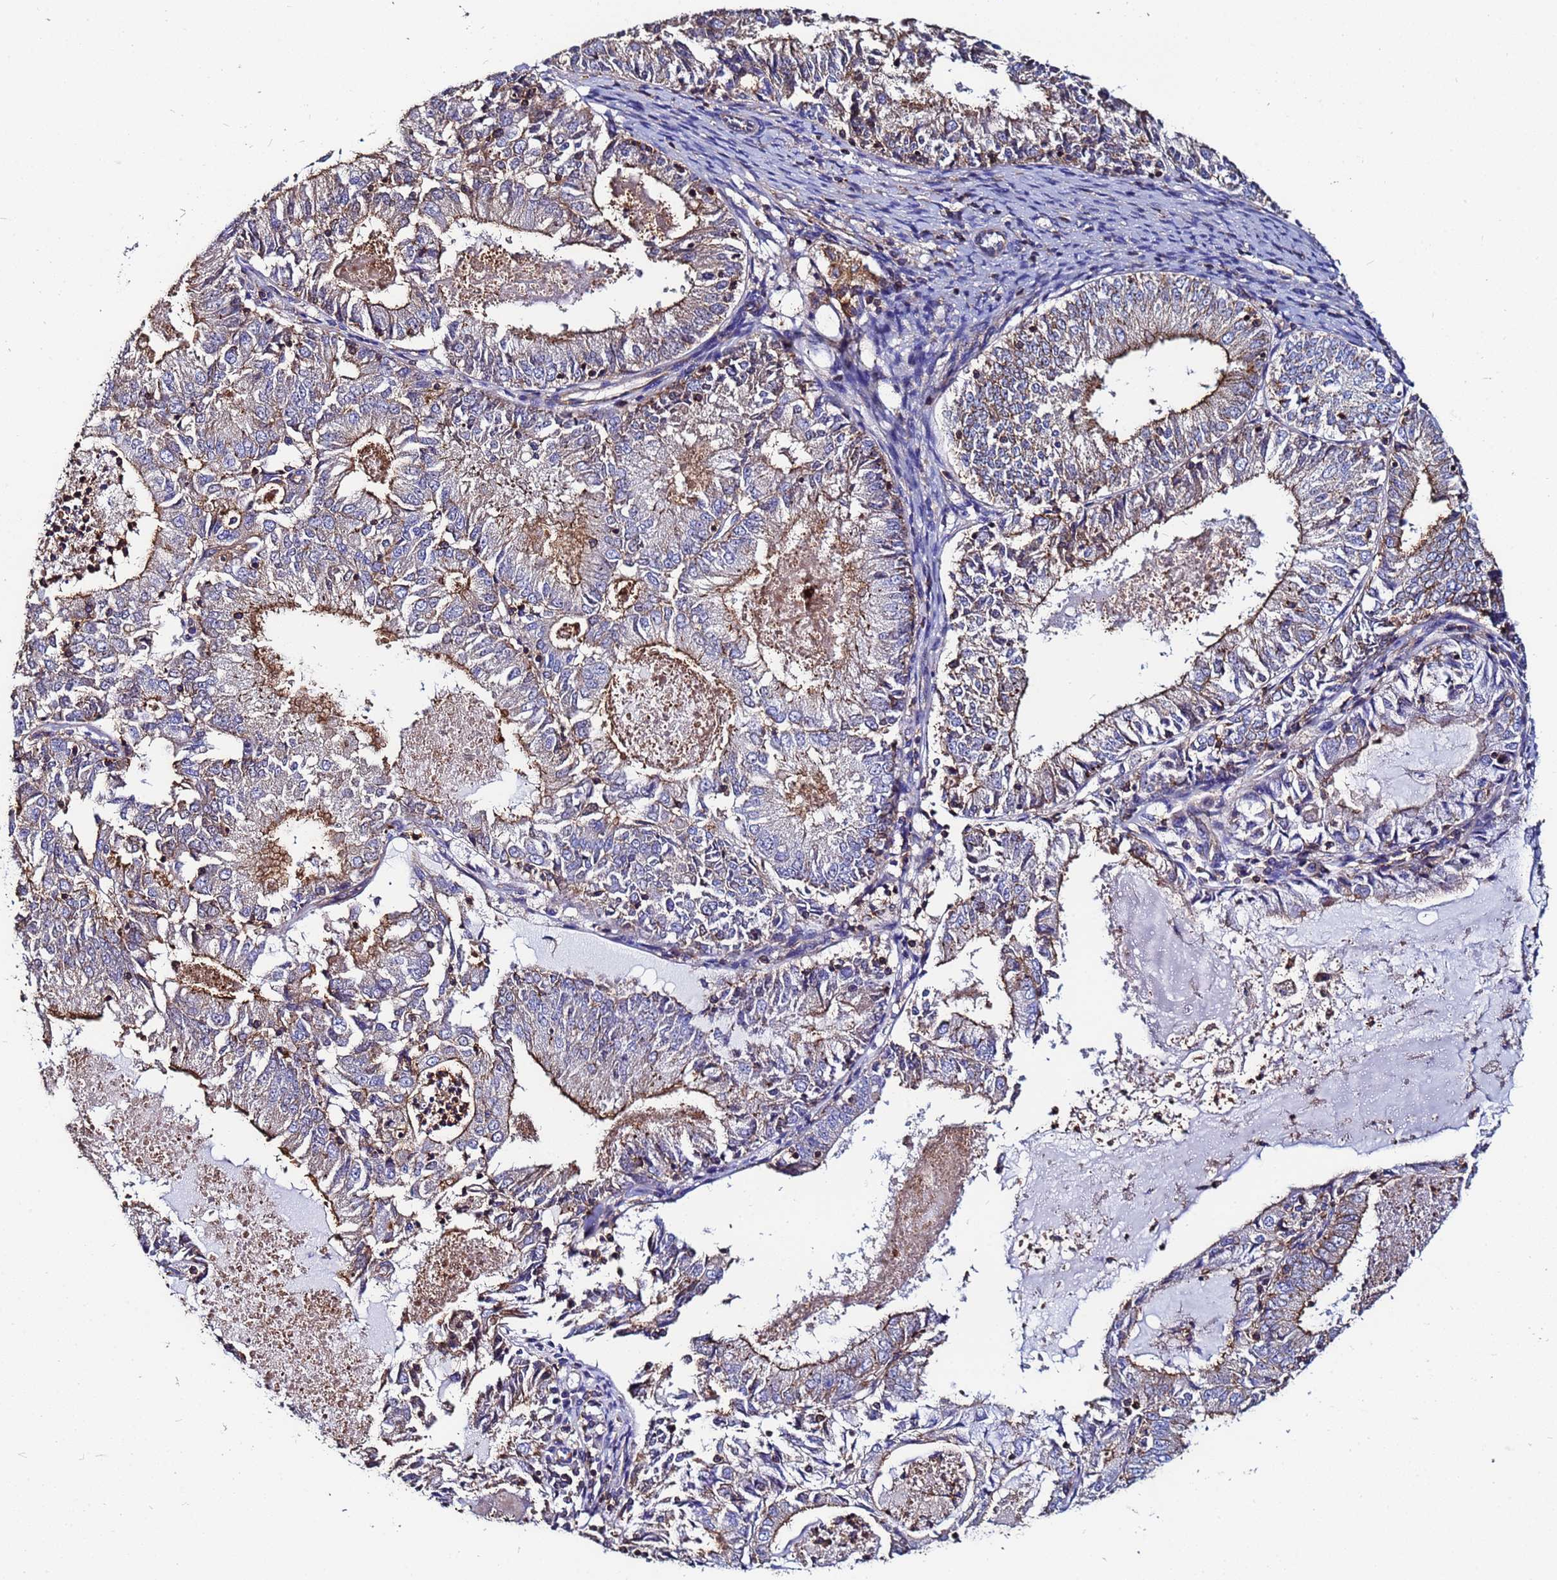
{"staining": {"intensity": "moderate", "quantity": "<25%", "location": "cytoplasmic/membranous"}, "tissue": "endometrial cancer", "cell_type": "Tumor cells", "image_type": "cancer", "snomed": [{"axis": "morphology", "description": "Adenocarcinoma, NOS"}, {"axis": "topography", "description": "Endometrium"}], "caption": "Immunohistochemistry (IHC) histopathology image of human adenocarcinoma (endometrial) stained for a protein (brown), which exhibits low levels of moderate cytoplasmic/membranous positivity in about <25% of tumor cells.", "gene": "POTEE", "patient": {"sex": "female", "age": 57}}